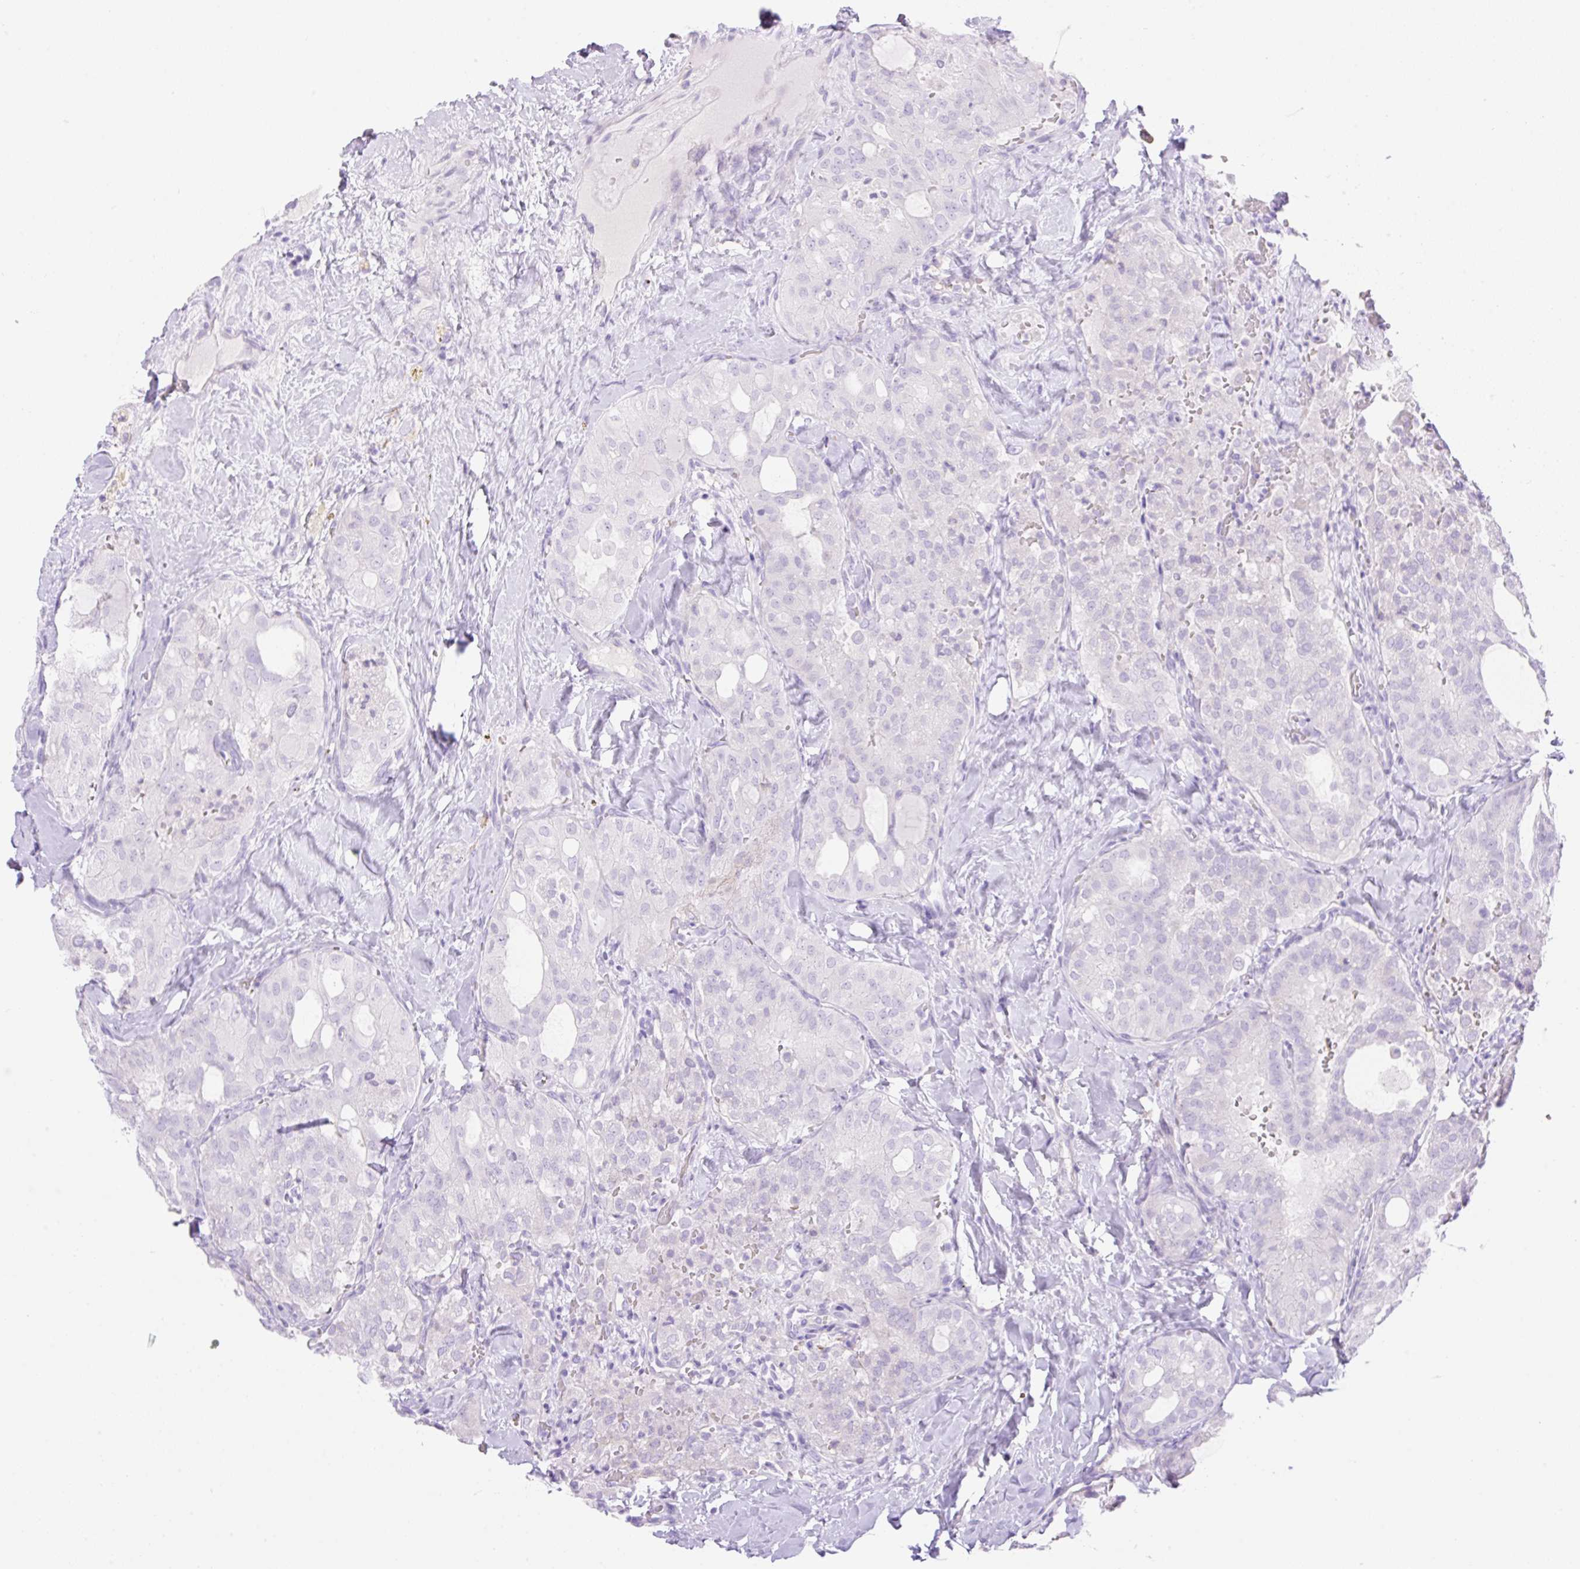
{"staining": {"intensity": "negative", "quantity": "none", "location": "none"}, "tissue": "thyroid cancer", "cell_type": "Tumor cells", "image_type": "cancer", "snomed": [{"axis": "morphology", "description": "Follicular adenoma carcinoma, NOS"}, {"axis": "topography", "description": "Thyroid gland"}], "caption": "Immunohistochemistry (IHC) of thyroid follicular adenoma carcinoma shows no positivity in tumor cells.", "gene": "CDX1", "patient": {"sex": "male", "age": 75}}